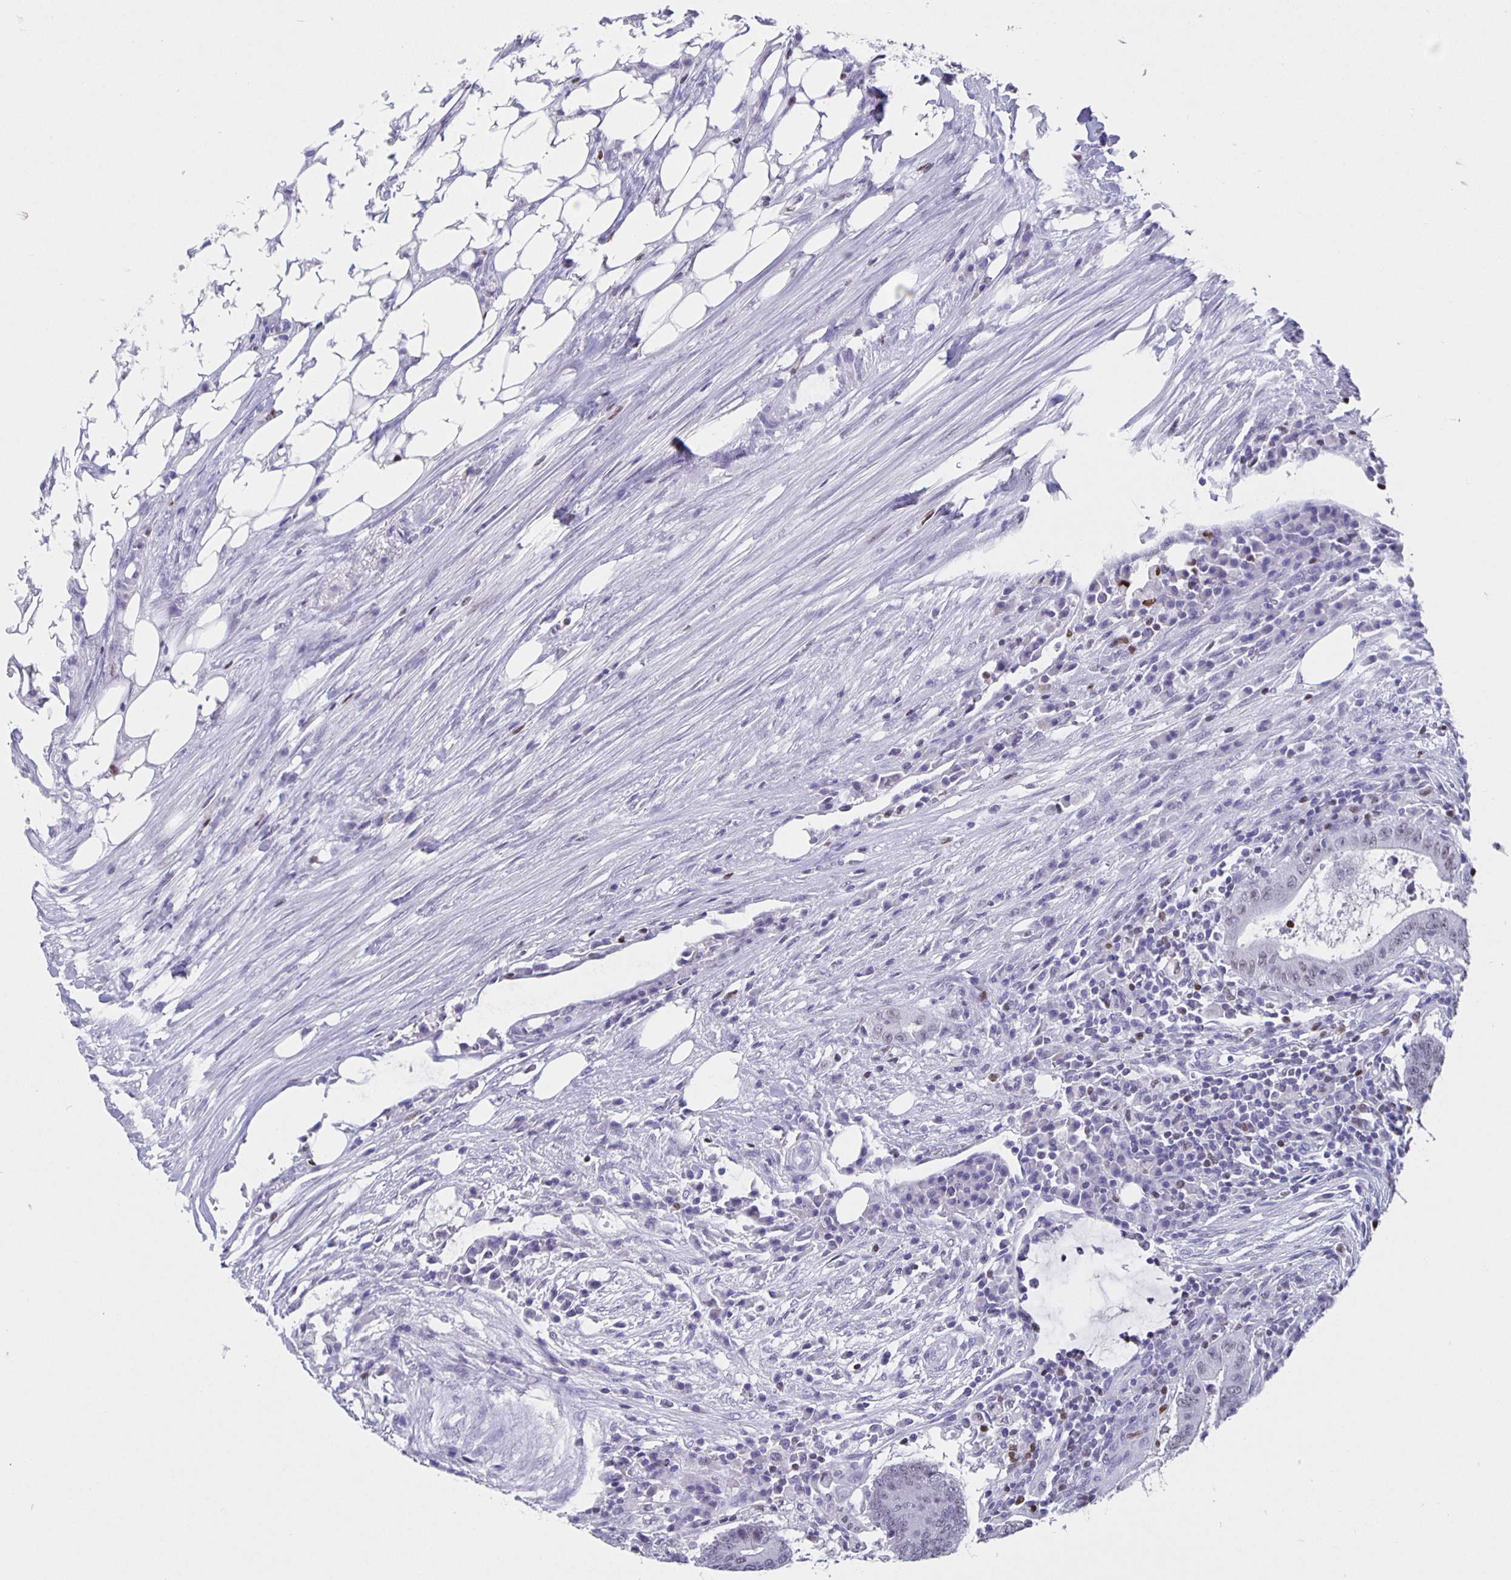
{"staining": {"intensity": "weak", "quantity": "<25%", "location": "nuclear"}, "tissue": "colorectal cancer", "cell_type": "Tumor cells", "image_type": "cancer", "snomed": [{"axis": "morphology", "description": "Adenocarcinoma, NOS"}, {"axis": "topography", "description": "Colon"}], "caption": "Human colorectal adenocarcinoma stained for a protein using immunohistochemistry demonstrates no positivity in tumor cells.", "gene": "SATB2", "patient": {"sex": "female", "age": 43}}